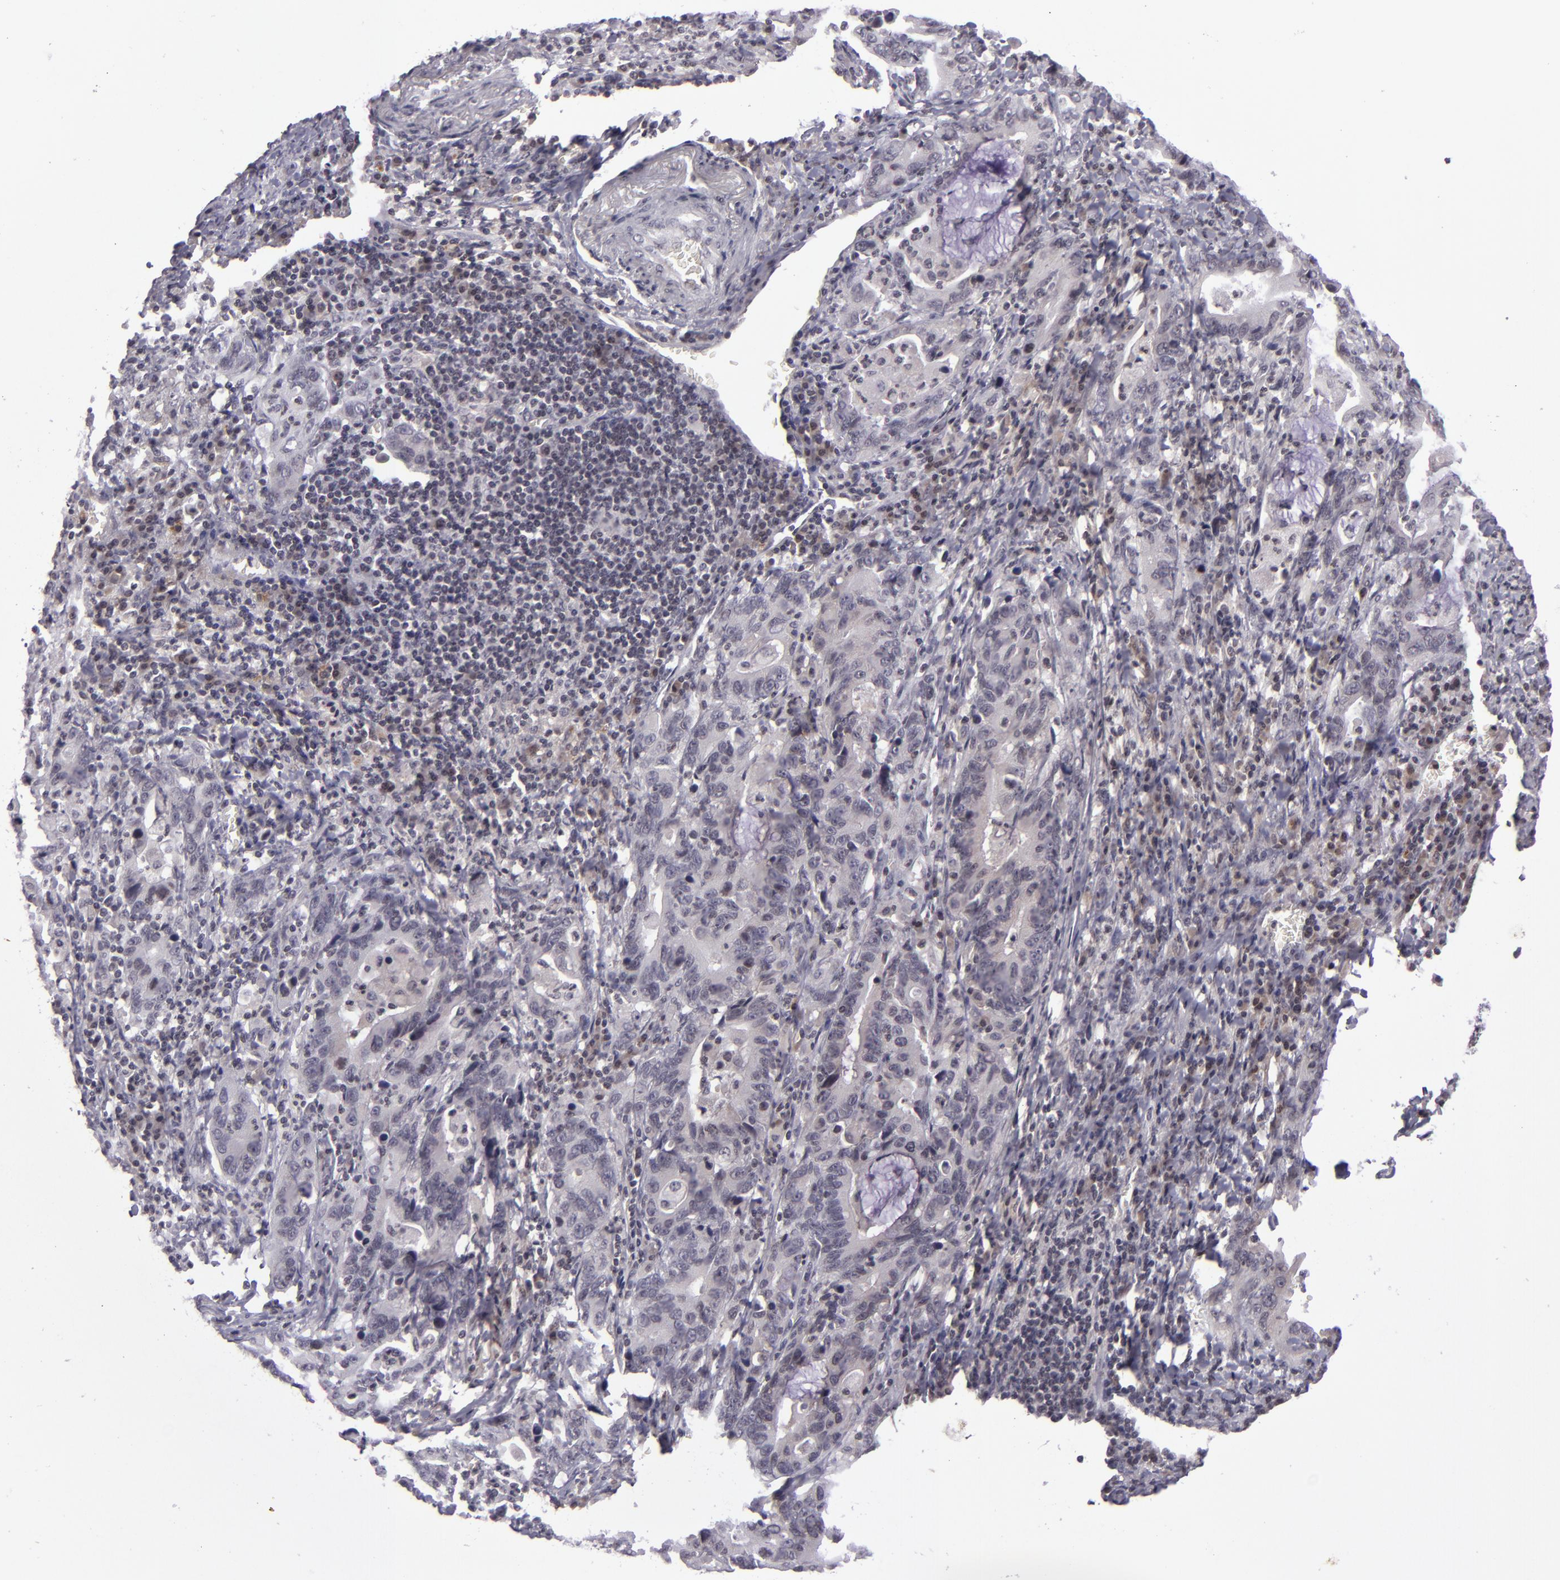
{"staining": {"intensity": "negative", "quantity": "none", "location": "none"}, "tissue": "stomach cancer", "cell_type": "Tumor cells", "image_type": "cancer", "snomed": [{"axis": "morphology", "description": "Adenocarcinoma, NOS"}, {"axis": "topography", "description": "Stomach, upper"}], "caption": "Tumor cells show no significant expression in stomach cancer (adenocarcinoma). (DAB immunohistochemistry (IHC), high magnification).", "gene": "CASP8", "patient": {"sex": "male", "age": 63}}